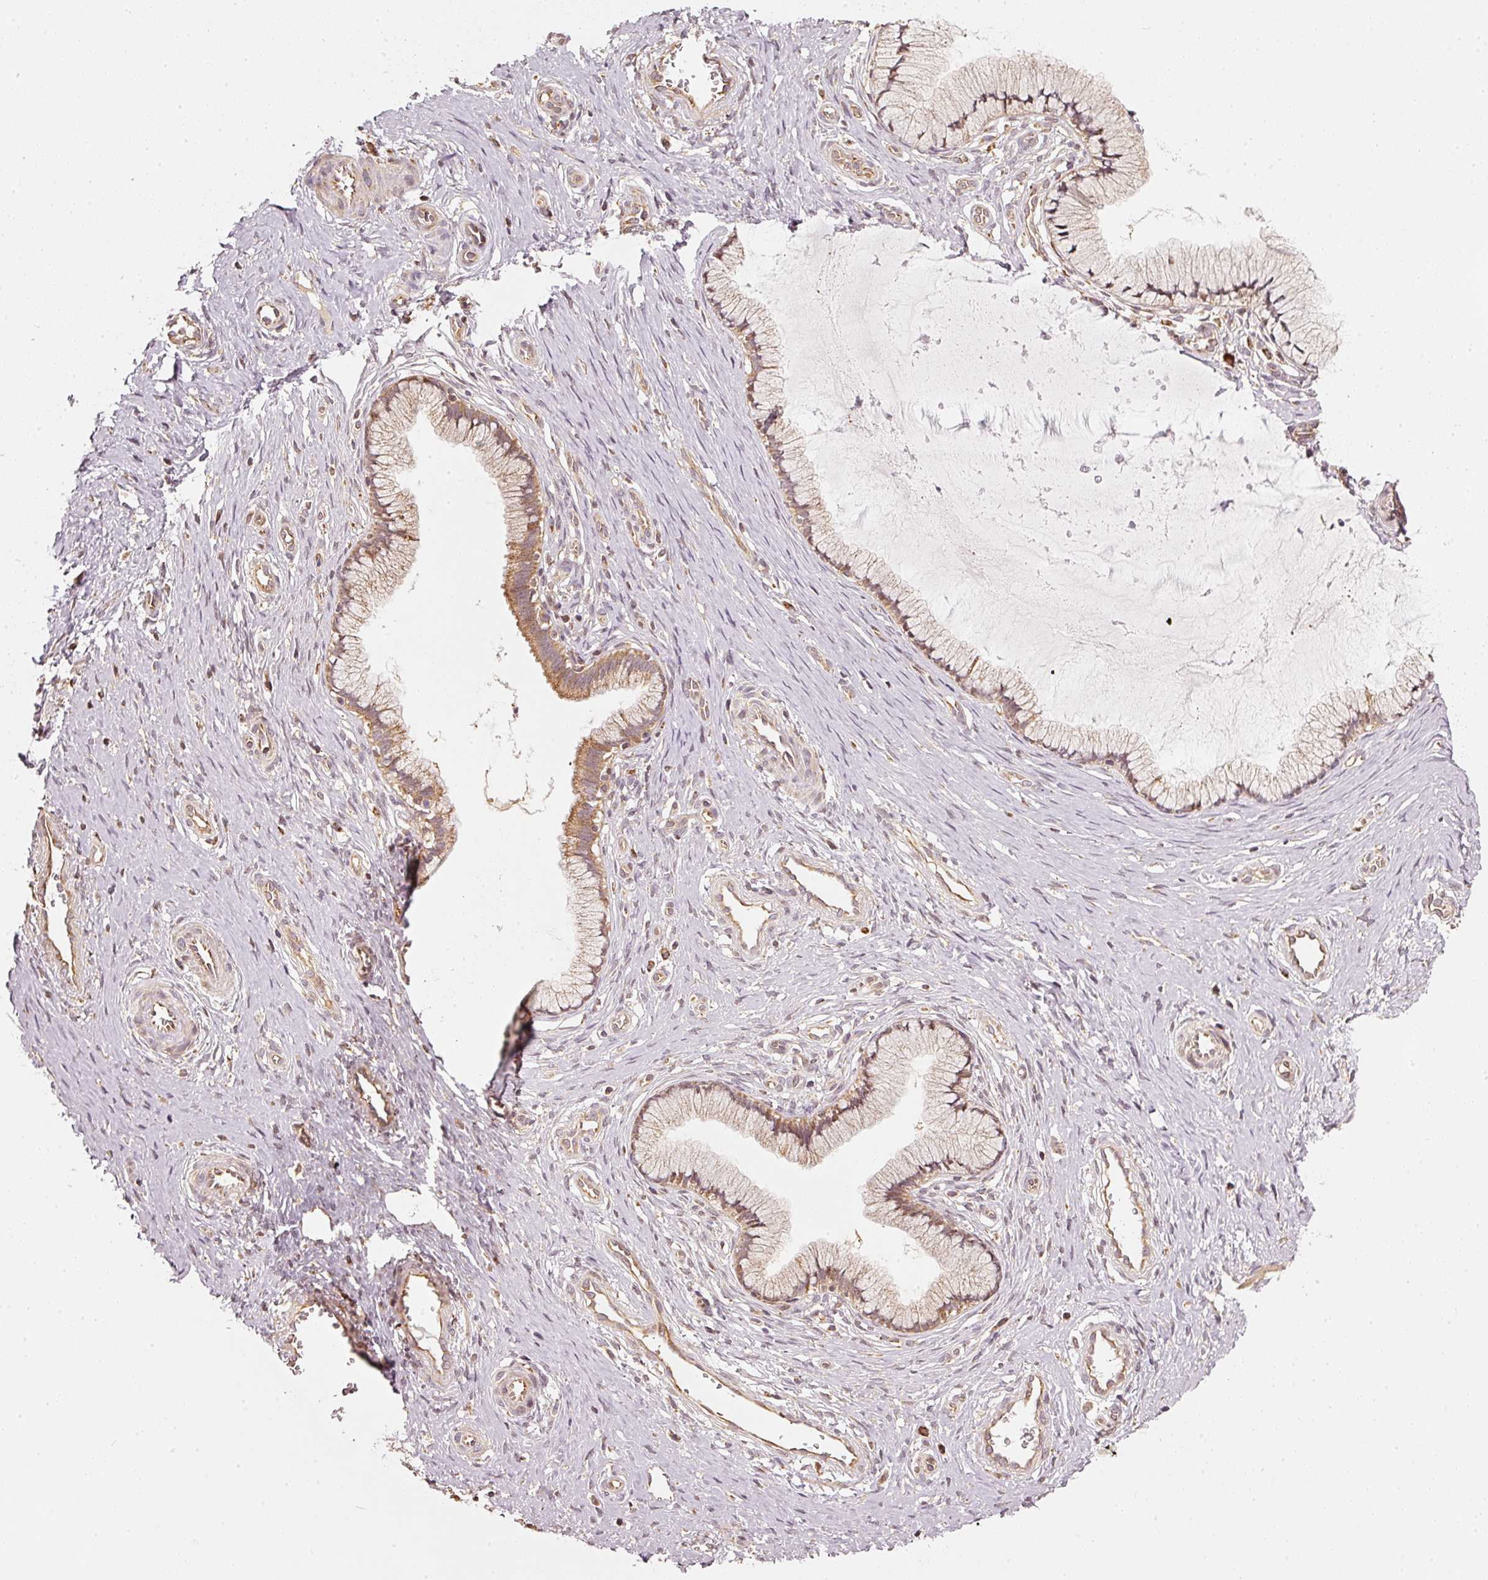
{"staining": {"intensity": "moderate", "quantity": ">75%", "location": "cytoplasmic/membranous"}, "tissue": "cervix", "cell_type": "Glandular cells", "image_type": "normal", "snomed": [{"axis": "morphology", "description": "Normal tissue, NOS"}, {"axis": "topography", "description": "Cervix"}], "caption": "This photomicrograph shows immunohistochemistry staining of normal cervix, with medium moderate cytoplasmic/membranous staining in about >75% of glandular cells.", "gene": "RAB35", "patient": {"sex": "female", "age": 36}}